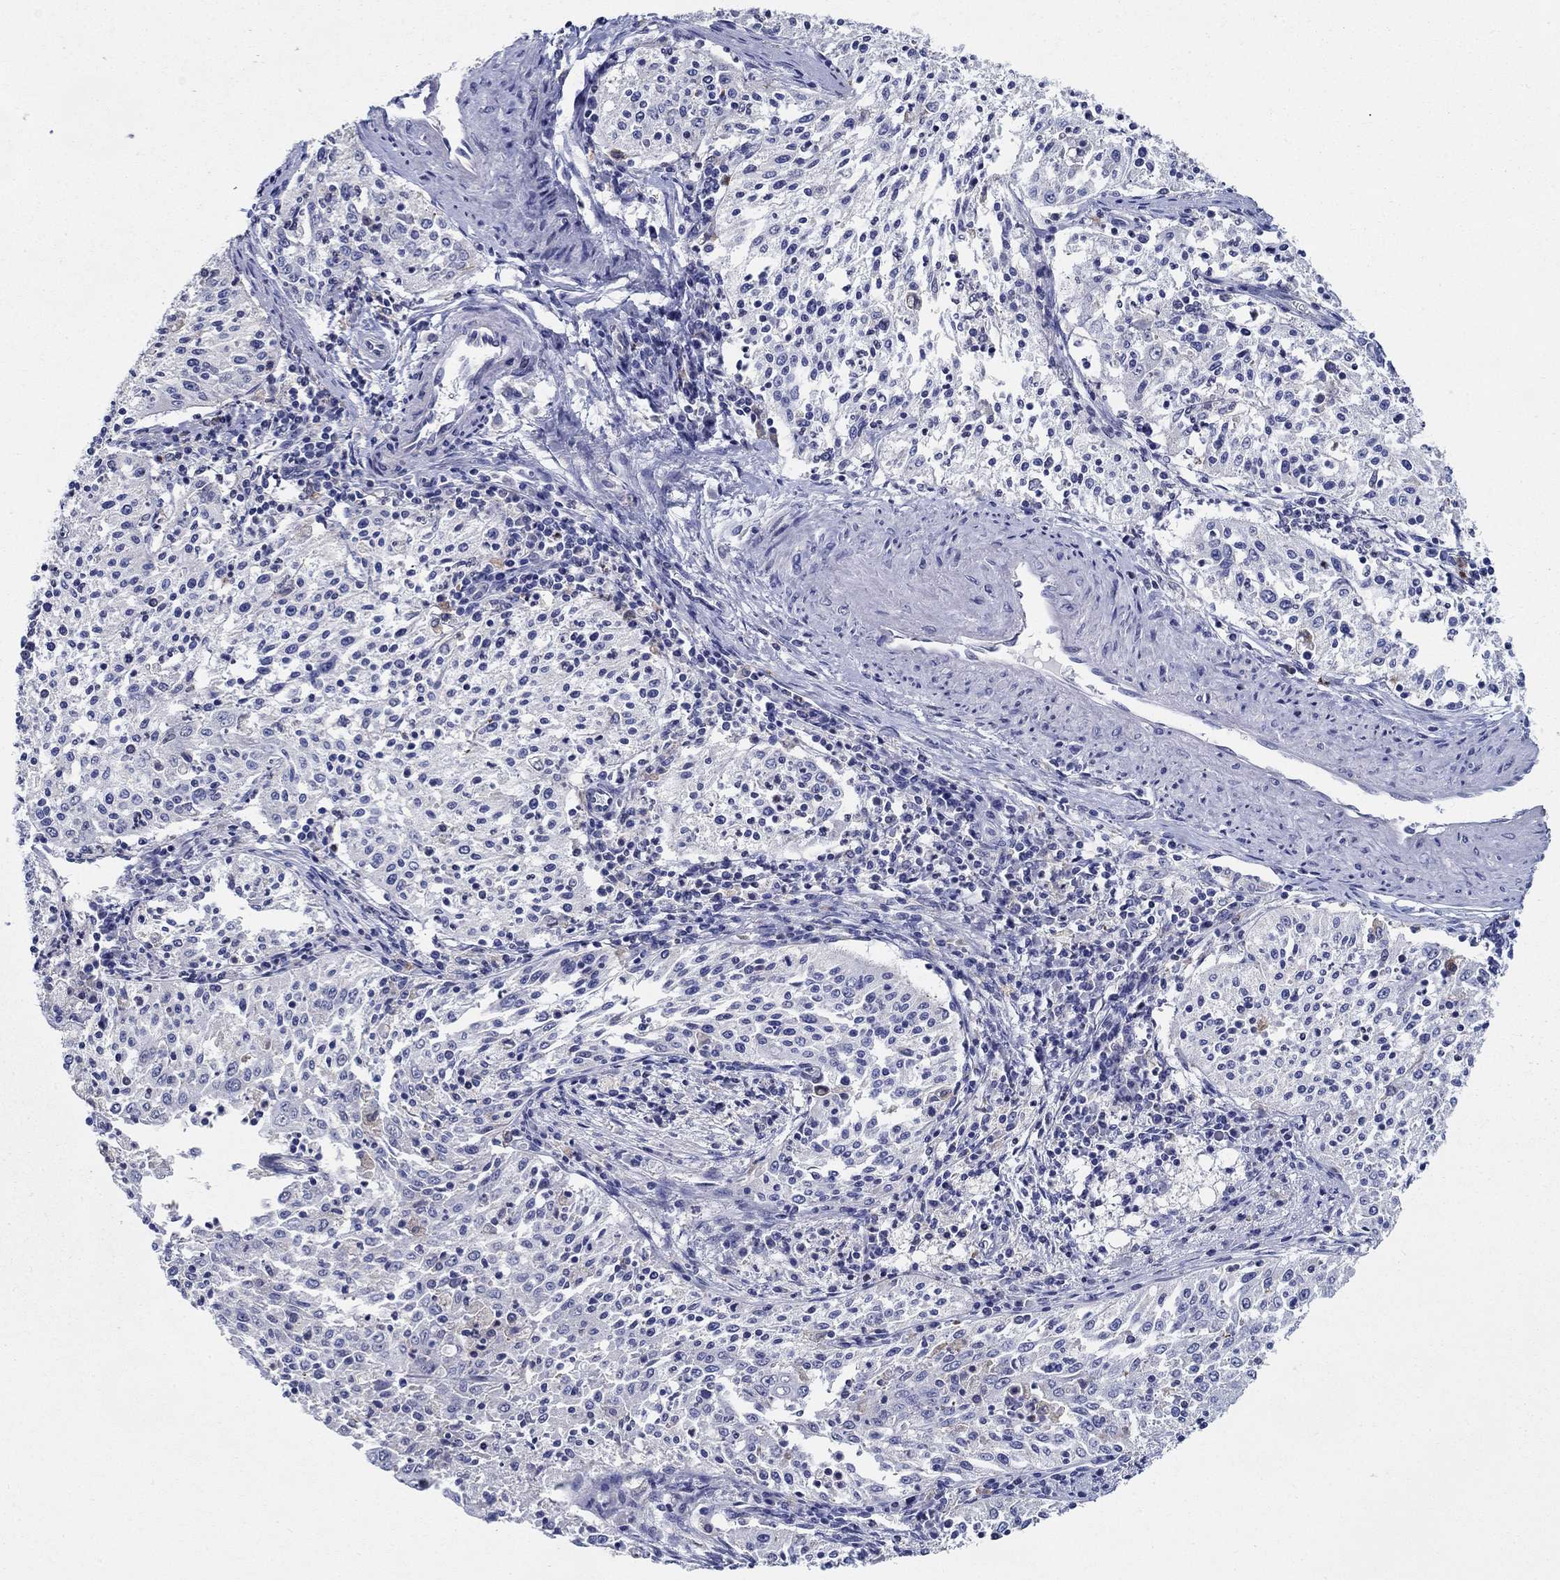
{"staining": {"intensity": "negative", "quantity": "none", "location": "none"}, "tissue": "cervical cancer", "cell_type": "Tumor cells", "image_type": "cancer", "snomed": [{"axis": "morphology", "description": "Squamous cell carcinoma, NOS"}, {"axis": "topography", "description": "Cervix"}], "caption": "This image is of cervical cancer stained with IHC to label a protein in brown with the nuclei are counter-stained blue. There is no positivity in tumor cells.", "gene": "RAP1GAP", "patient": {"sex": "female", "age": 41}}